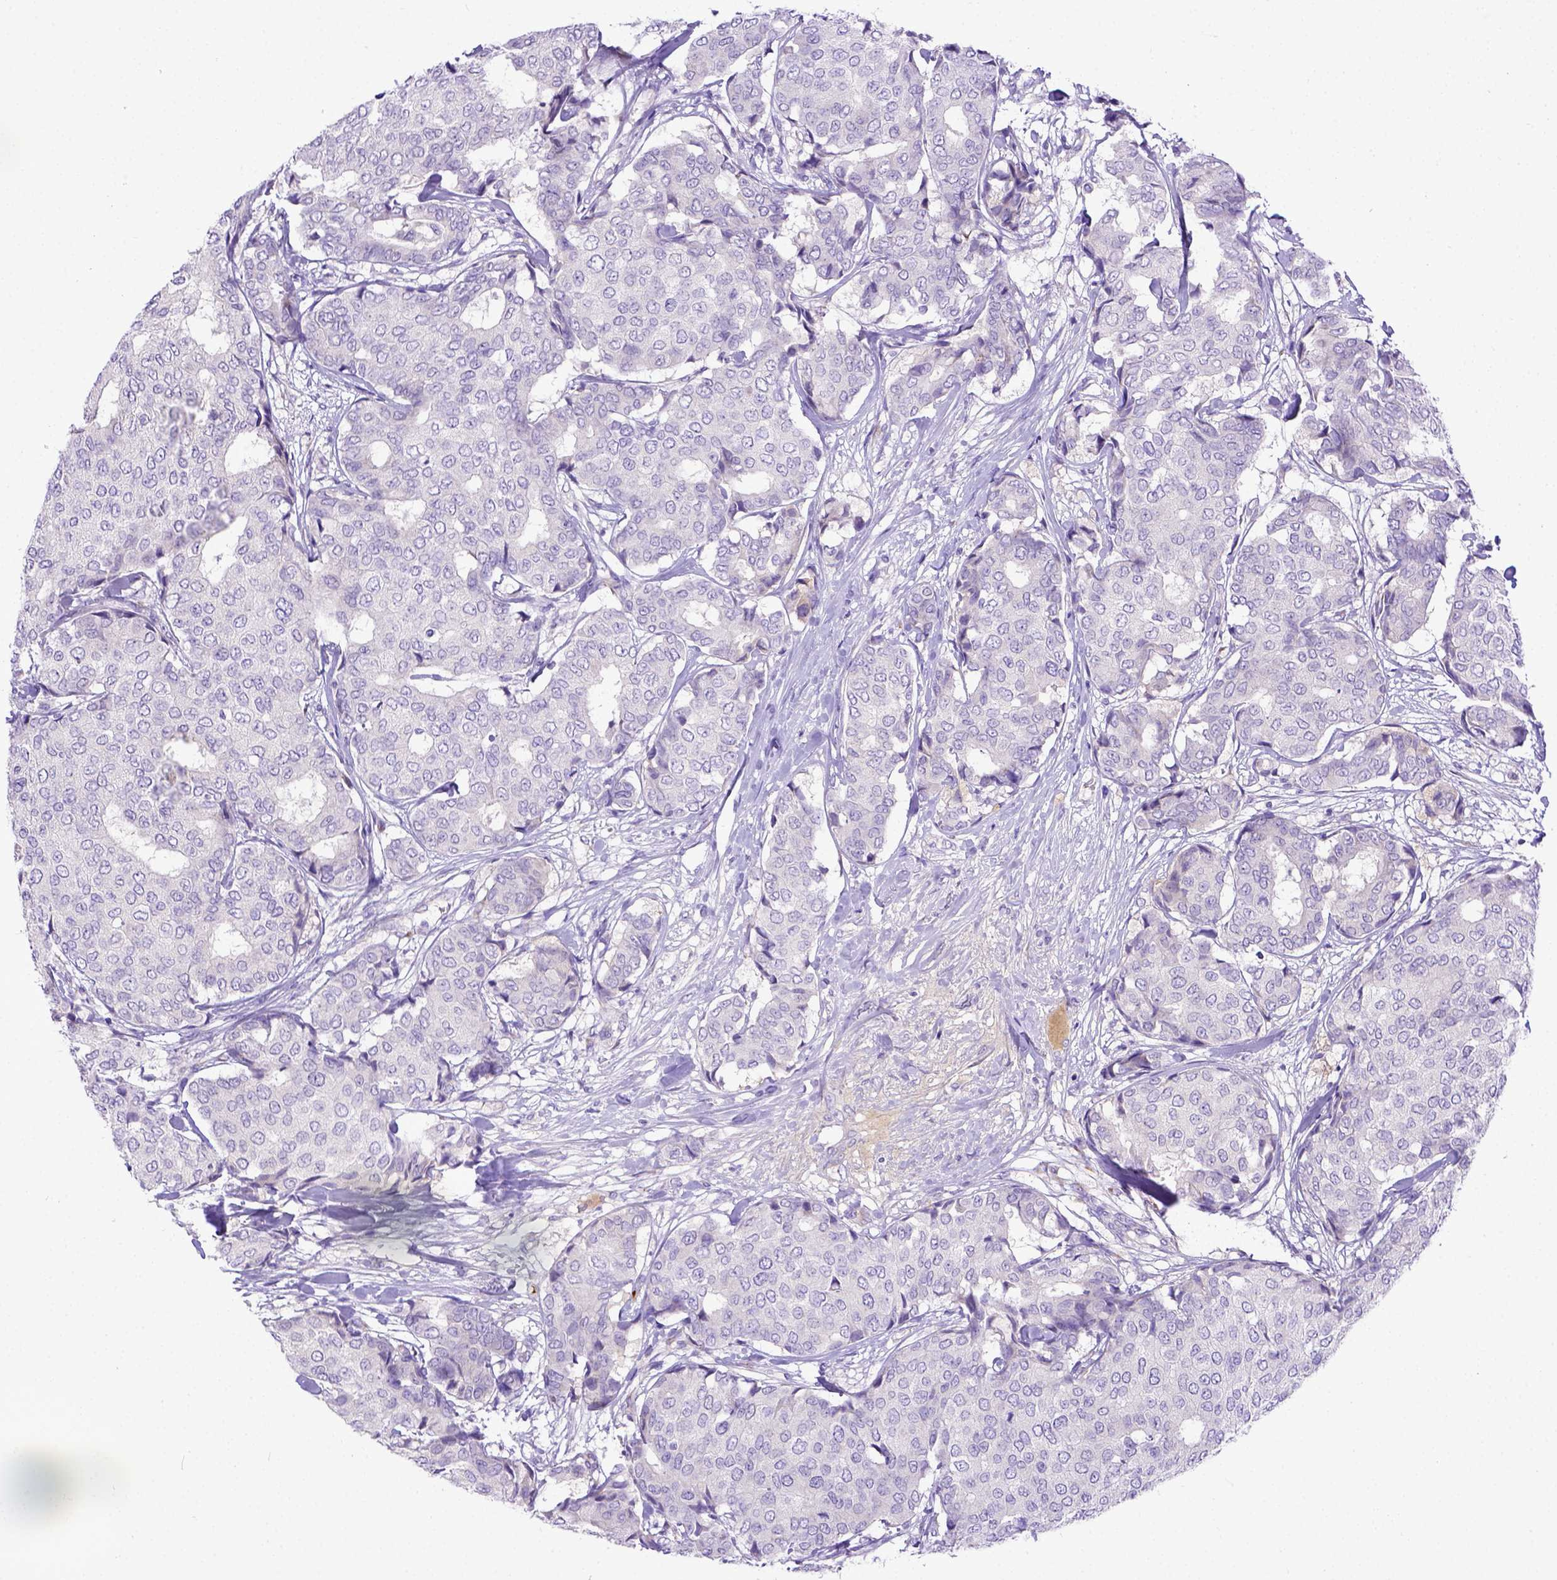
{"staining": {"intensity": "negative", "quantity": "none", "location": "none"}, "tissue": "breast cancer", "cell_type": "Tumor cells", "image_type": "cancer", "snomed": [{"axis": "morphology", "description": "Duct carcinoma"}, {"axis": "topography", "description": "Breast"}], "caption": "Immunohistochemistry of human breast cancer demonstrates no staining in tumor cells.", "gene": "CFAP300", "patient": {"sex": "female", "age": 75}}